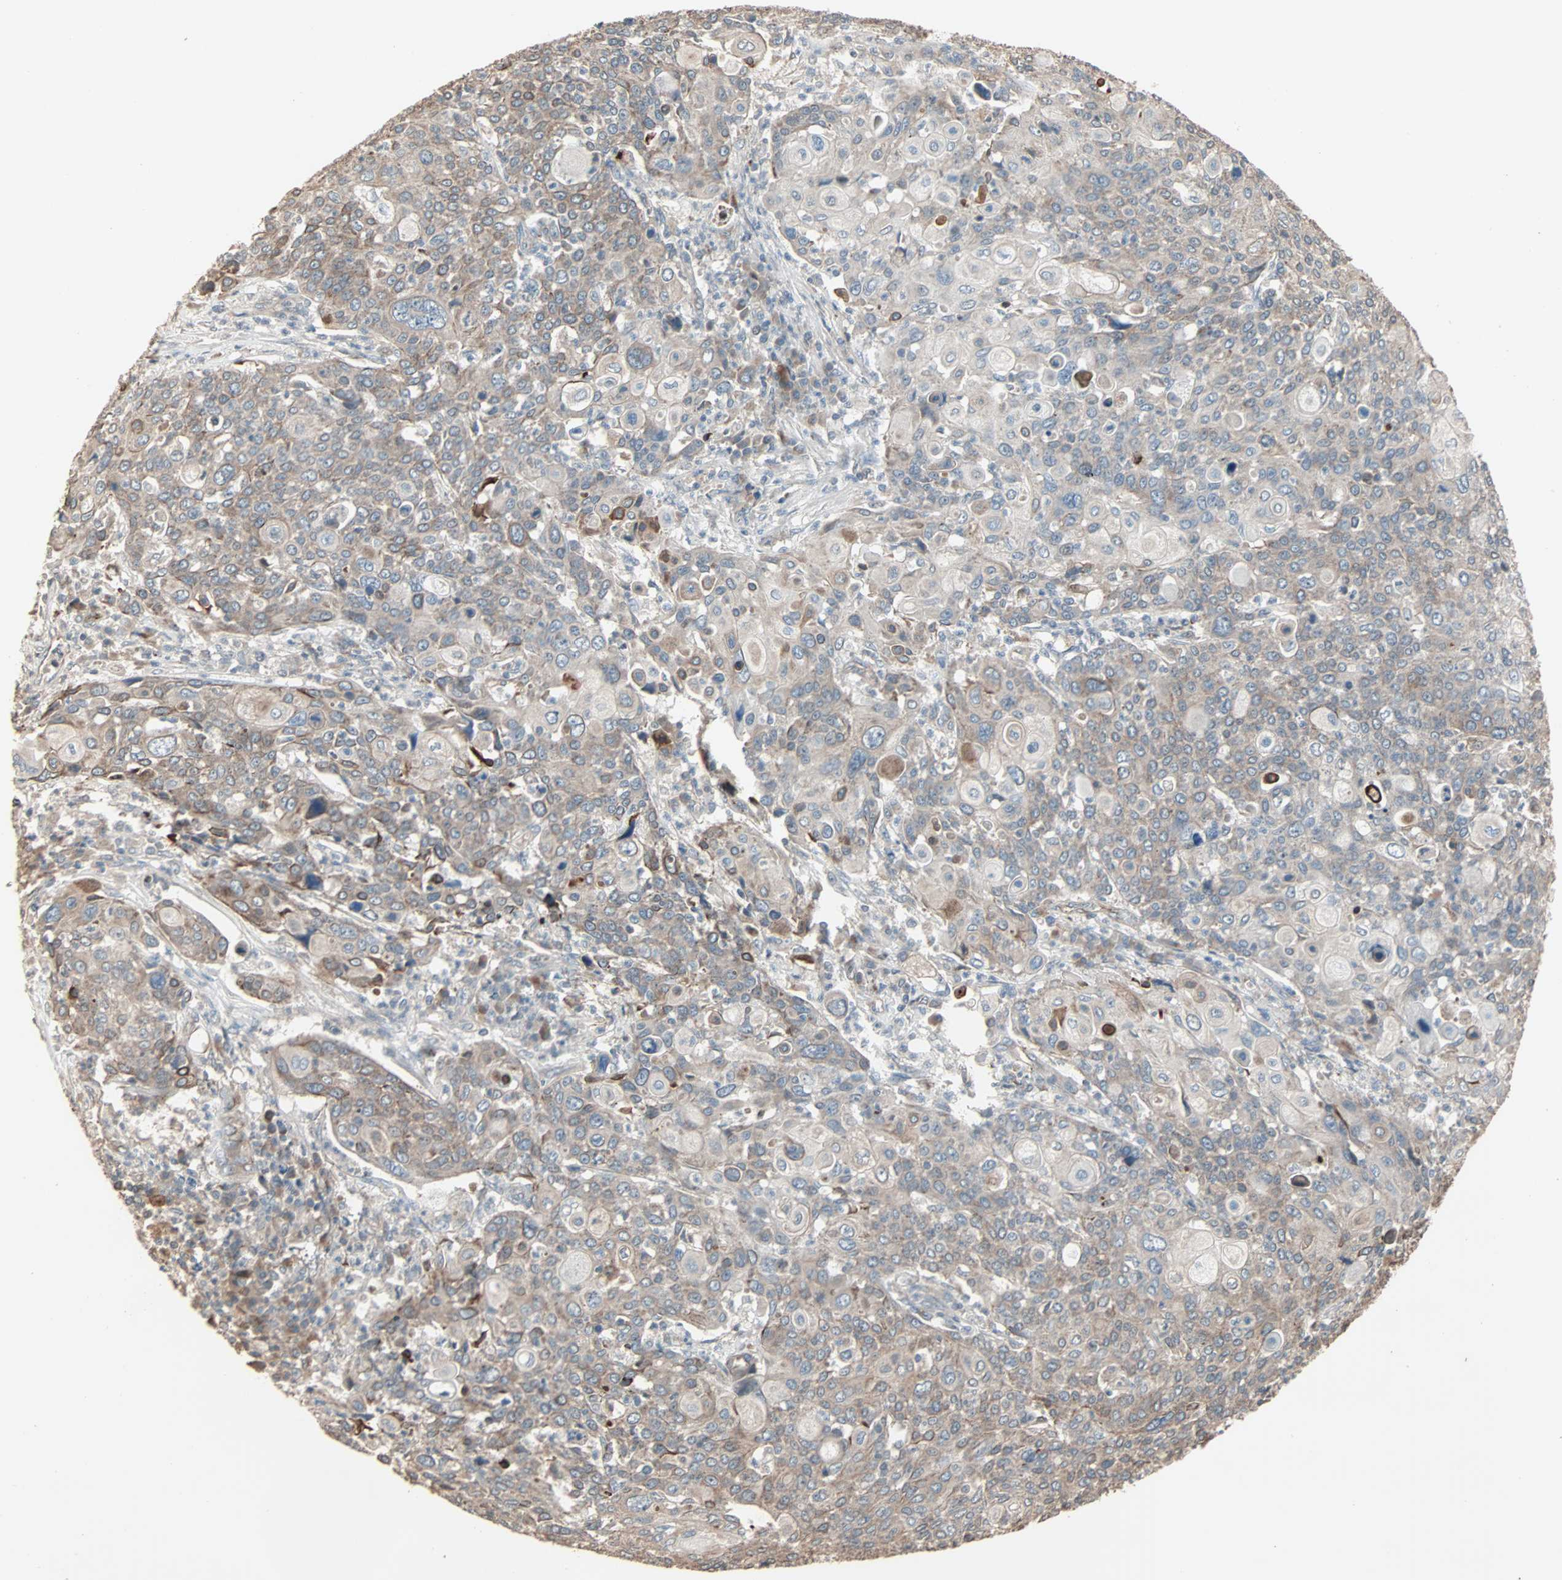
{"staining": {"intensity": "moderate", "quantity": "25%-75%", "location": "cytoplasmic/membranous"}, "tissue": "cervical cancer", "cell_type": "Tumor cells", "image_type": "cancer", "snomed": [{"axis": "morphology", "description": "Squamous cell carcinoma, NOS"}, {"axis": "topography", "description": "Cervix"}], "caption": "Cervical cancer (squamous cell carcinoma) stained with immunohistochemistry (IHC) demonstrates moderate cytoplasmic/membranous positivity in about 25%-75% of tumor cells. (DAB (3,3'-diaminobenzidine) IHC with brightfield microscopy, high magnification).", "gene": "CALCRL", "patient": {"sex": "female", "age": 40}}